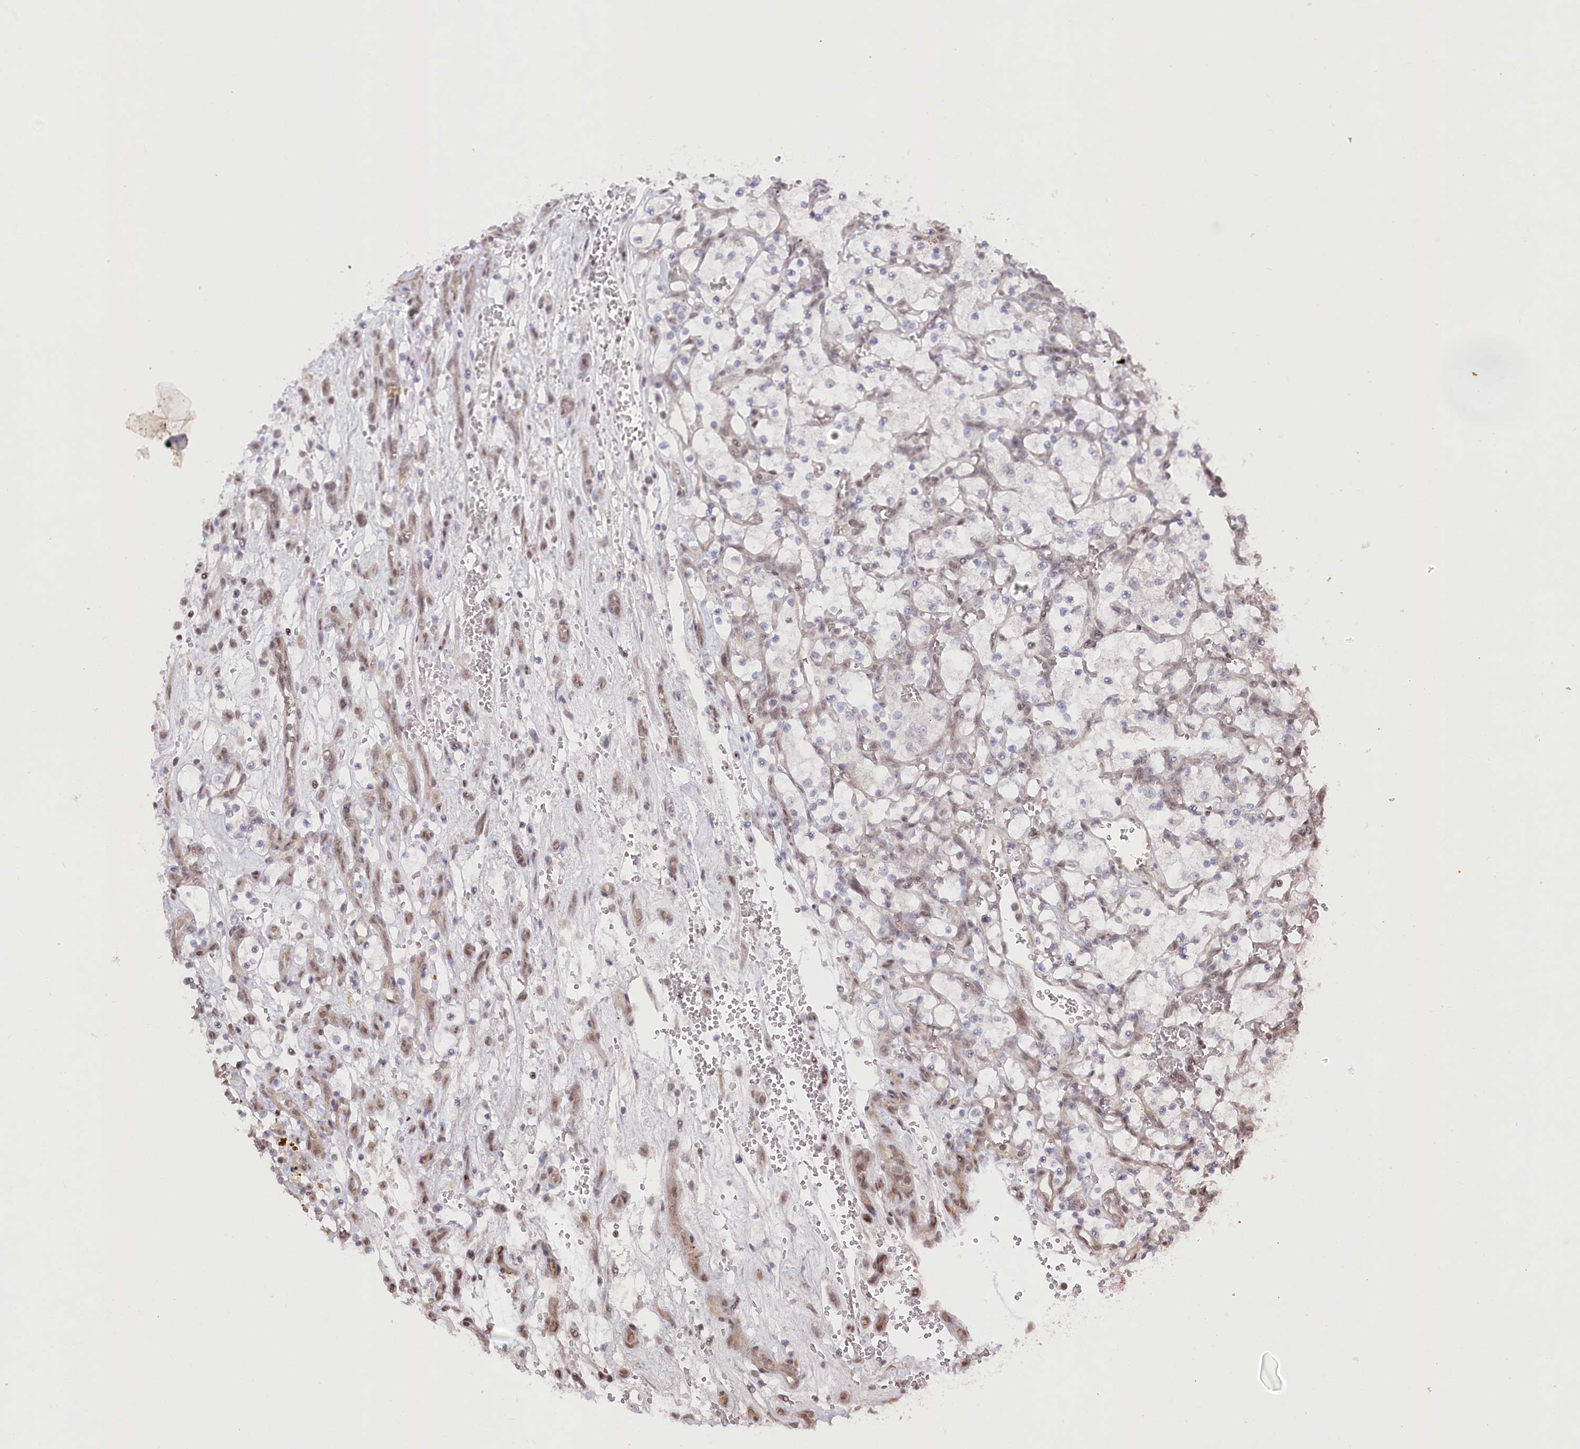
{"staining": {"intensity": "negative", "quantity": "none", "location": "none"}, "tissue": "renal cancer", "cell_type": "Tumor cells", "image_type": "cancer", "snomed": [{"axis": "morphology", "description": "Adenocarcinoma, NOS"}, {"axis": "topography", "description": "Kidney"}], "caption": "Image shows no protein positivity in tumor cells of renal cancer tissue.", "gene": "CGGBP1", "patient": {"sex": "female", "age": 69}}